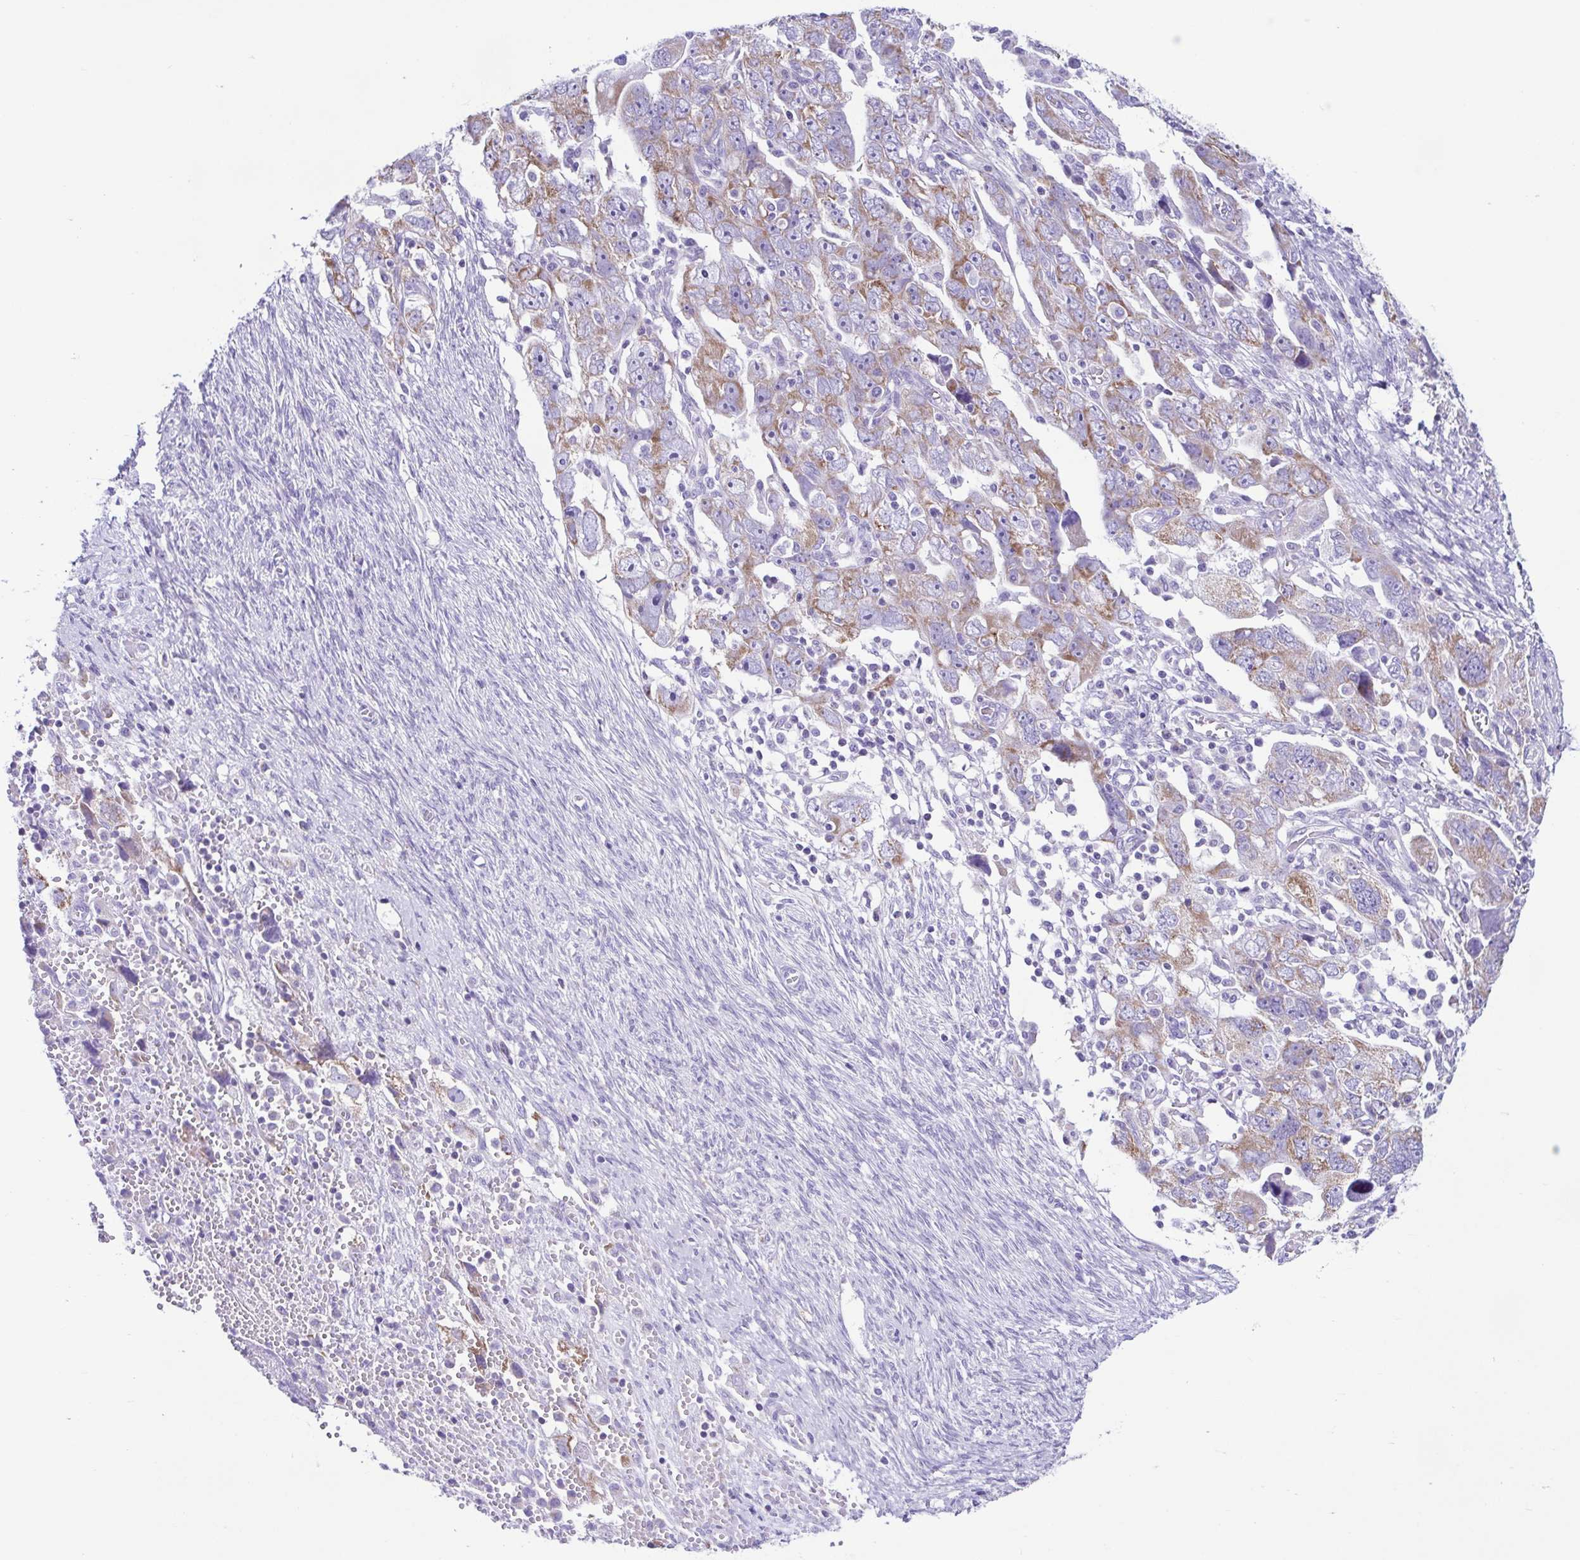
{"staining": {"intensity": "moderate", "quantity": "25%-75%", "location": "cytoplasmic/membranous"}, "tissue": "ovarian cancer", "cell_type": "Tumor cells", "image_type": "cancer", "snomed": [{"axis": "morphology", "description": "Carcinoma, NOS"}, {"axis": "morphology", "description": "Cystadenocarcinoma, serous, NOS"}, {"axis": "topography", "description": "Ovary"}], "caption": "A photomicrograph showing moderate cytoplasmic/membranous positivity in approximately 25%-75% of tumor cells in ovarian cancer (serous cystadenocarcinoma), as visualized by brown immunohistochemical staining.", "gene": "ACTRT3", "patient": {"sex": "female", "age": 69}}